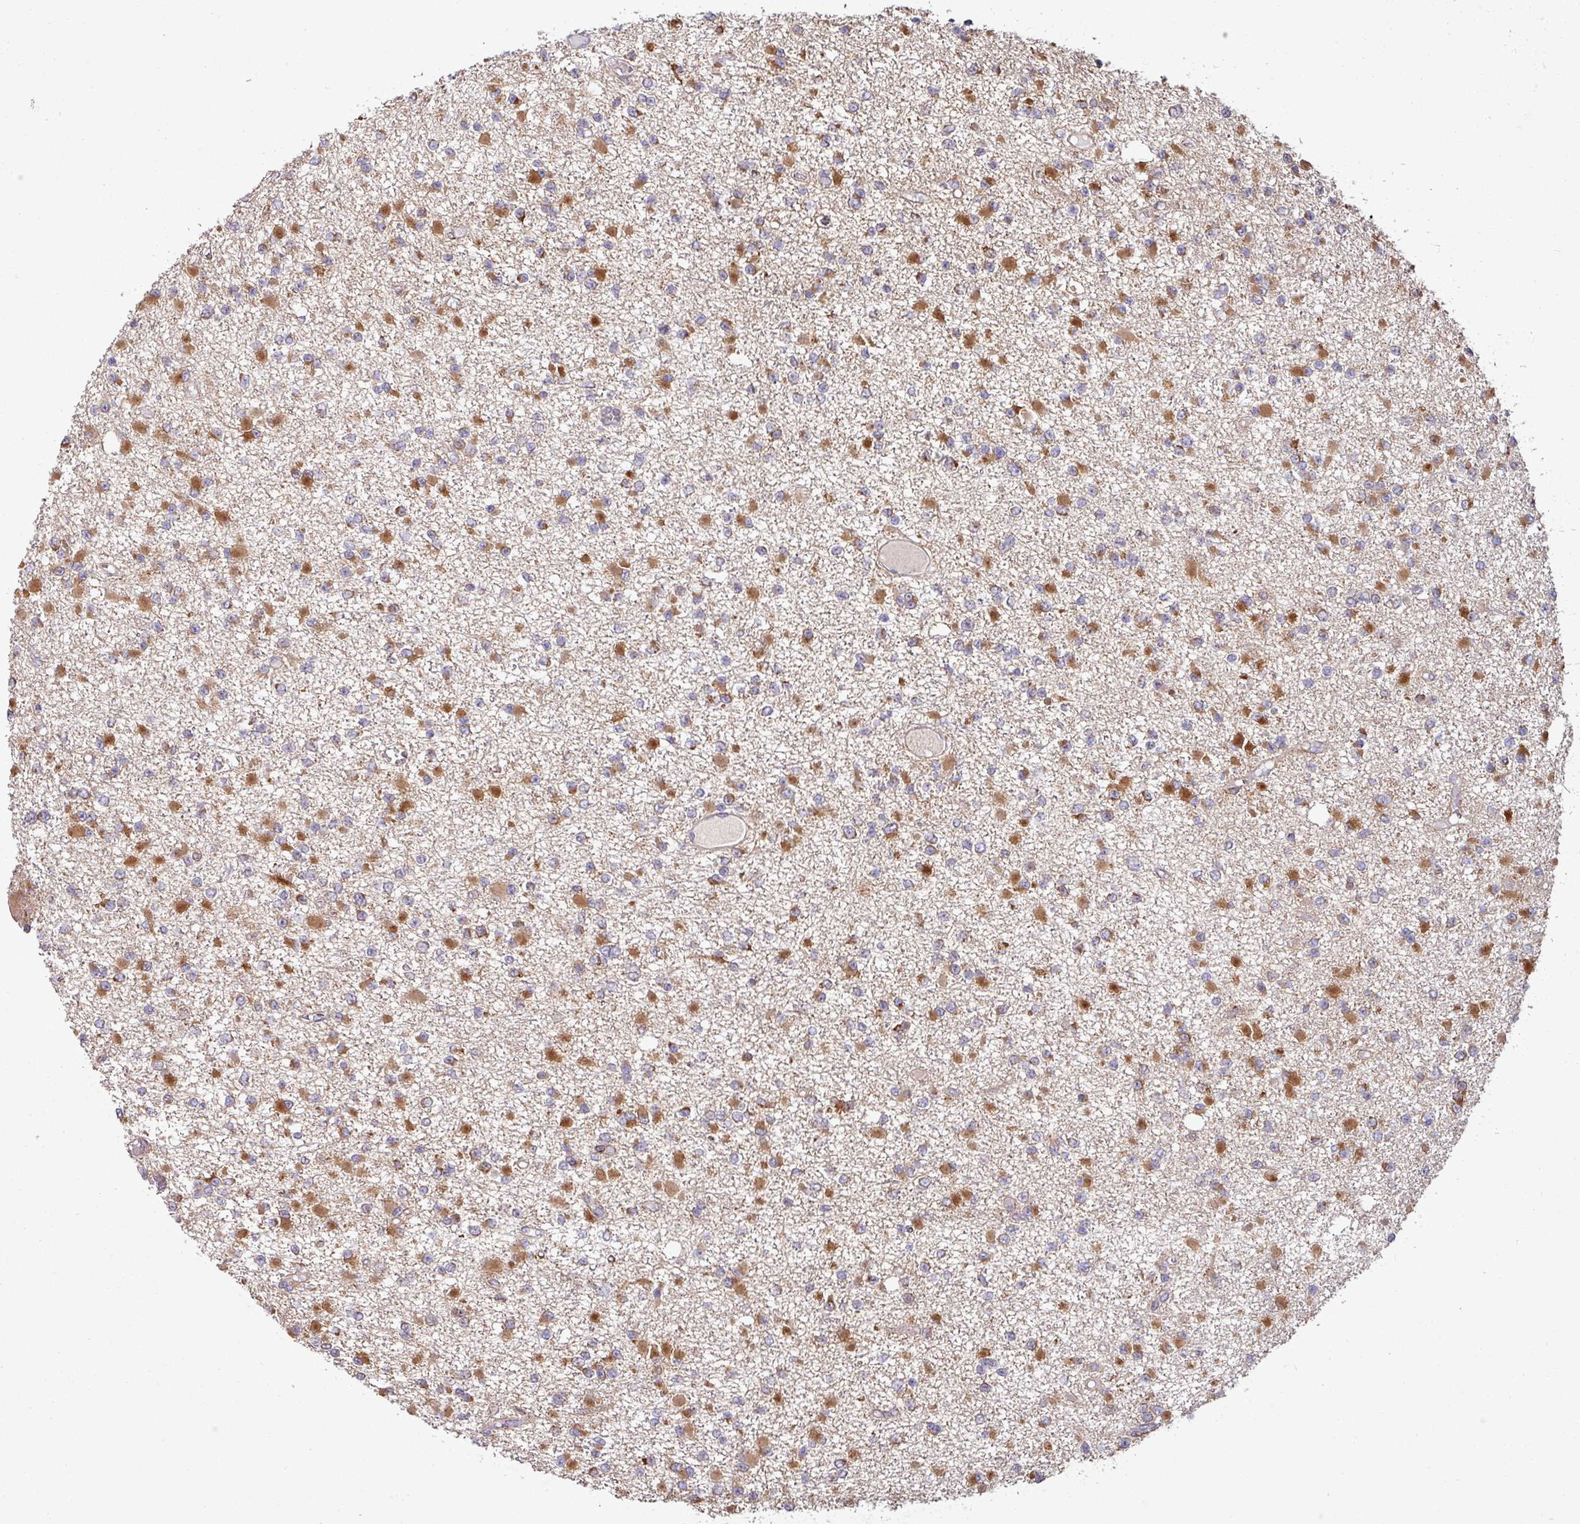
{"staining": {"intensity": "moderate", "quantity": ">75%", "location": "cytoplasmic/membranous"}, "tissue": "glioma", "cell_type": "Tumor cells", "image_type": "cancer", "snomed": [{"axis": "morphology", "description": "Glioma, malignant, Low grade"}, {"axis": "topography", "description": "Brain"}], "caption": "Malignant low-grade glioma was stained to show a protein in brown. There is medium levels of moderate cytoplasmic/membranous staining in about >75% of tumor cells.", "gene": "ZNF268", "patient": {"sex": "female", "age": 22}}